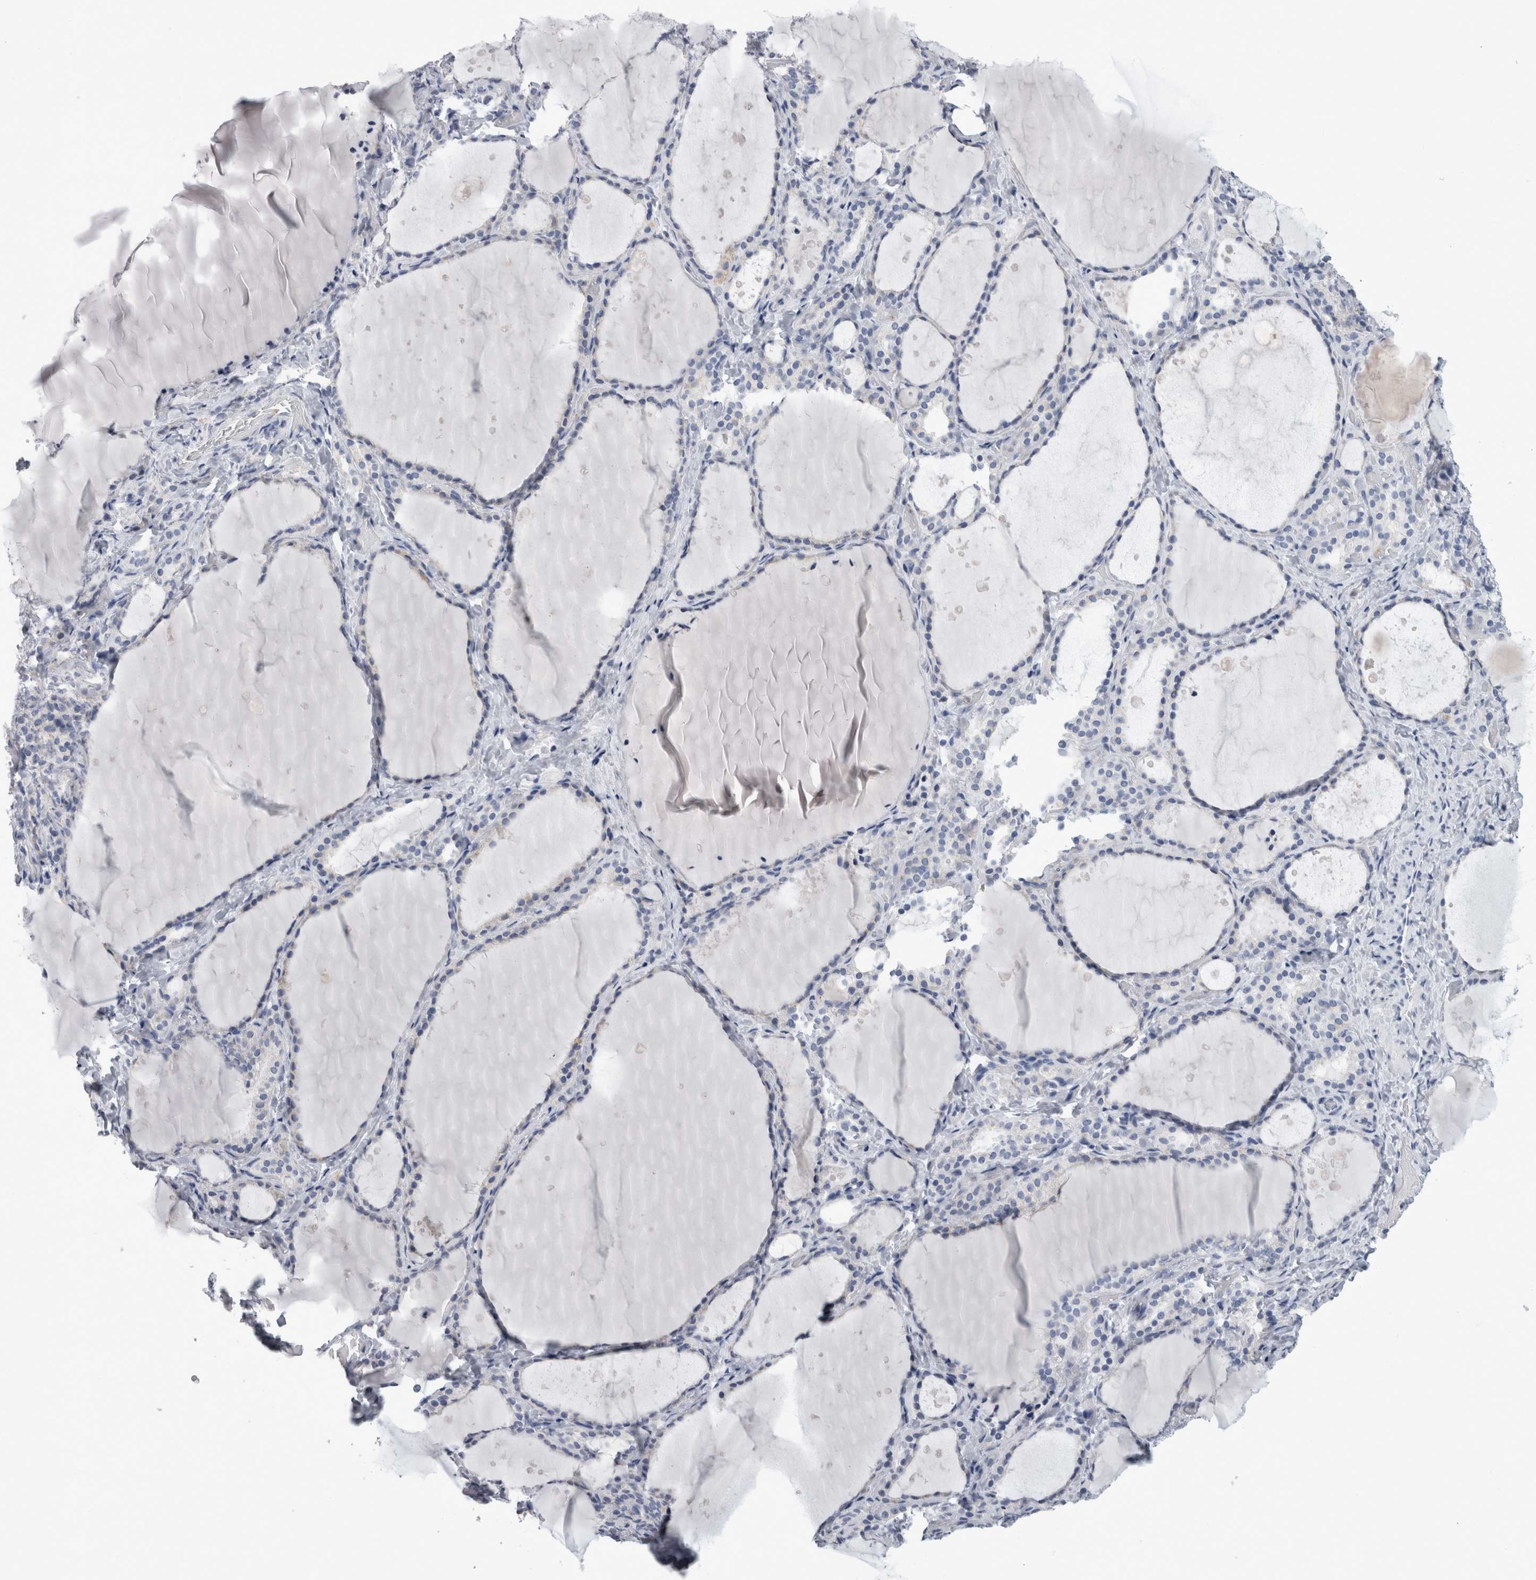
{"staining": {"intensity": "negative", "quantity": "none", "location": "none"}, "tissue": "thyroid gland", "cell_type": "Glandular cells", "image_type": "normal", "snomed": [{"axis": "morphology", "description": "Normal tissue, NOS"}, {"axis": "topography", "description": "Thyroid gland"}], "caption": "DAB immunohistochemical staining of benign thyroid gland displays no significant staining in glandular cells.", "gene": "ALDH8A1", "patient": {"sex": "female", "age": 44}}